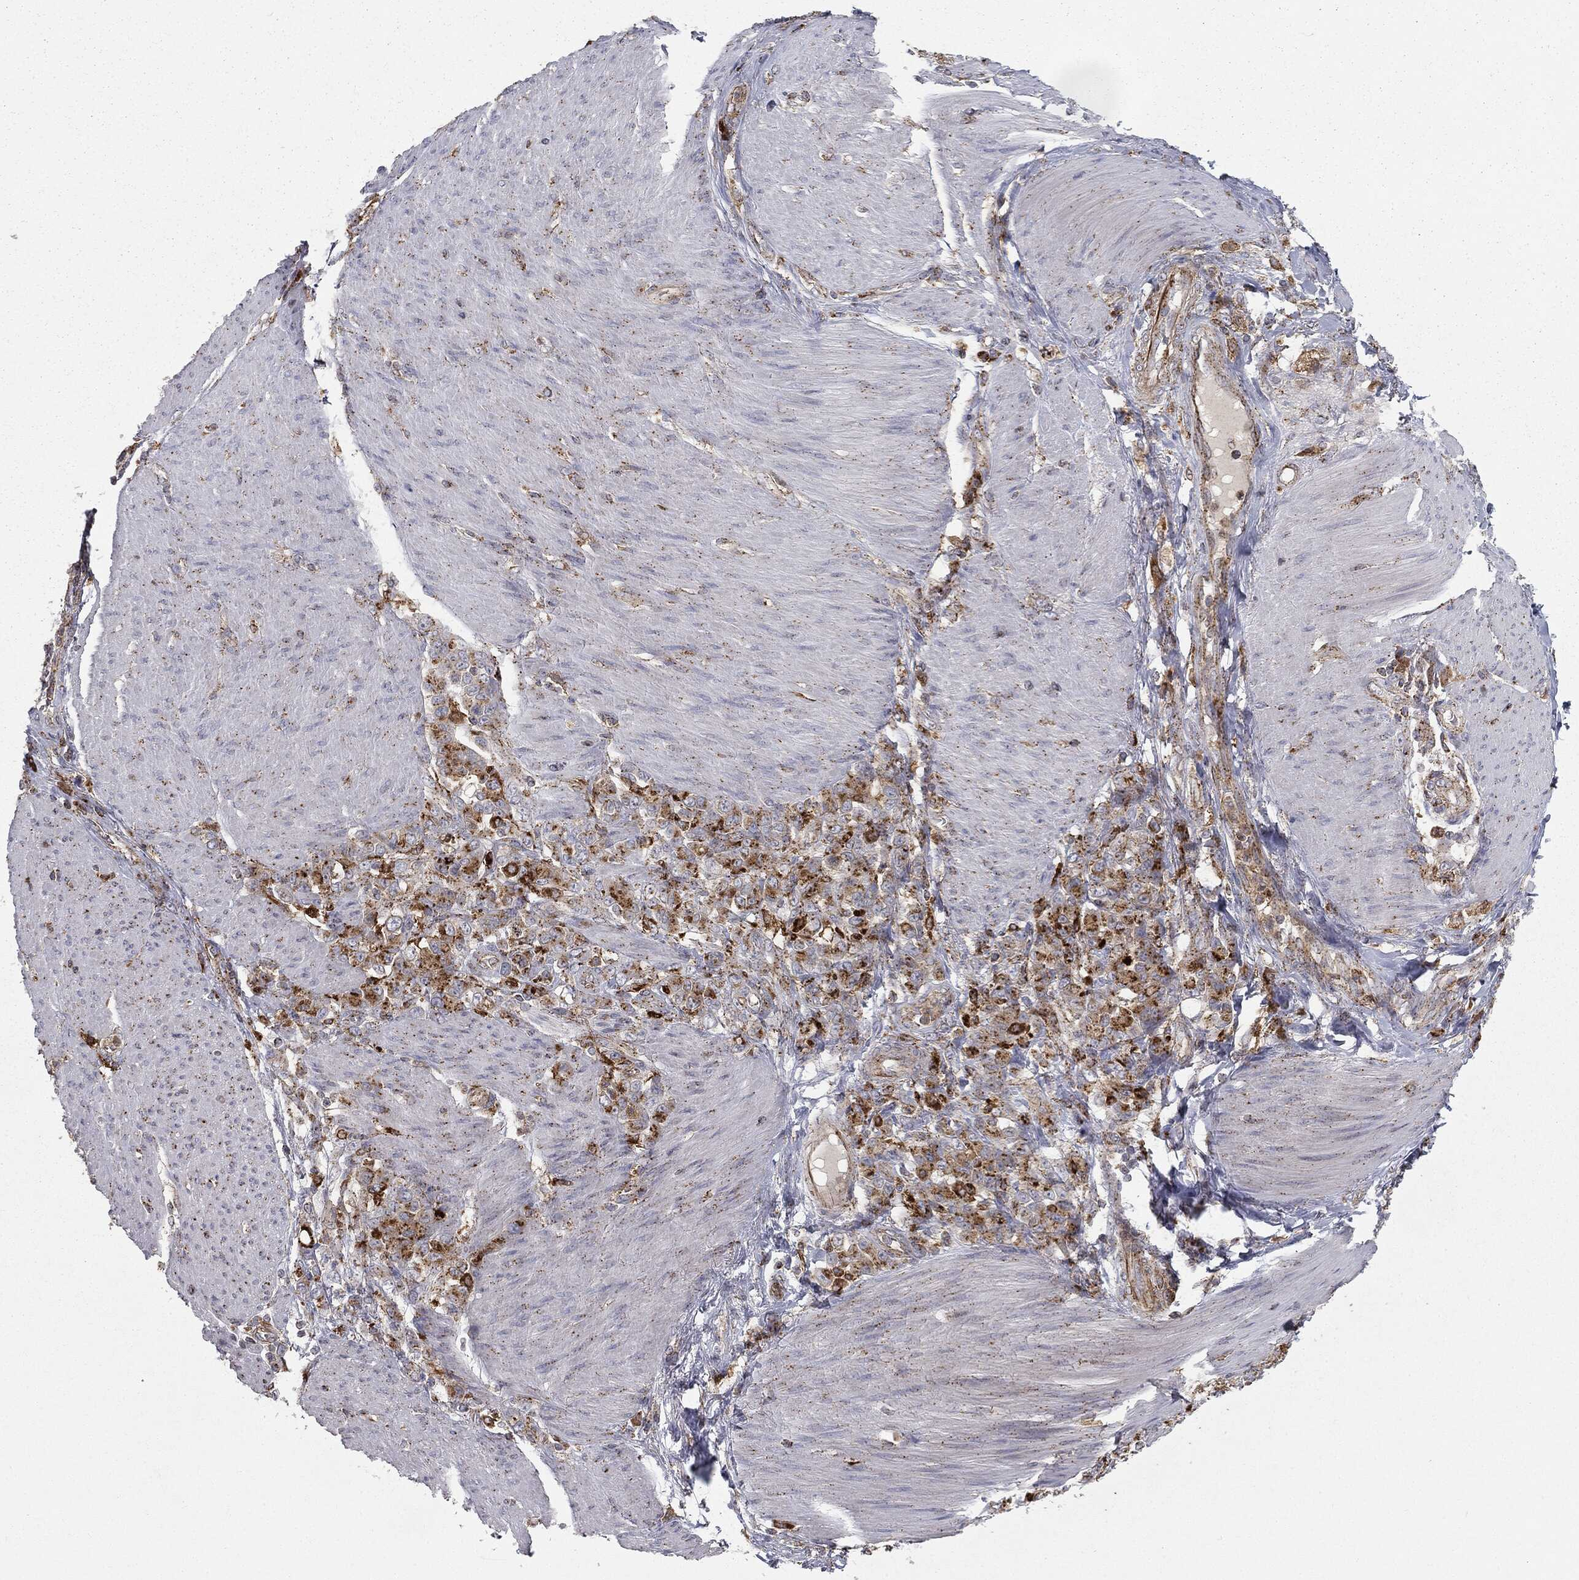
{"staining": {"intensity": "strong", "quantity": ">75%", "location": "cytoplasmic/membranous"}, "tissue": "stomach cancer", "cell_type": "Tumor cells", "image_type": "cancer", "snomed": [{"axis": "morphology", "description": "Adenocarcinoma, NOS"}, {"axis": "topography", "description": "Stomach"}], "caption": "Adenocarcinoma (stomach) was stained to show a protein in brown. There is high levels of strong cytoplasmic/membranous positivity in about >75% of tumor cells. Using DAB (3,3'-diaminobenzidine) (brown) and hematoxylin (blue) stains, captured at high magnification using brightfield microscopy.", "gene": "CTSA", "patient": {"sex": "female", "age": 79}}